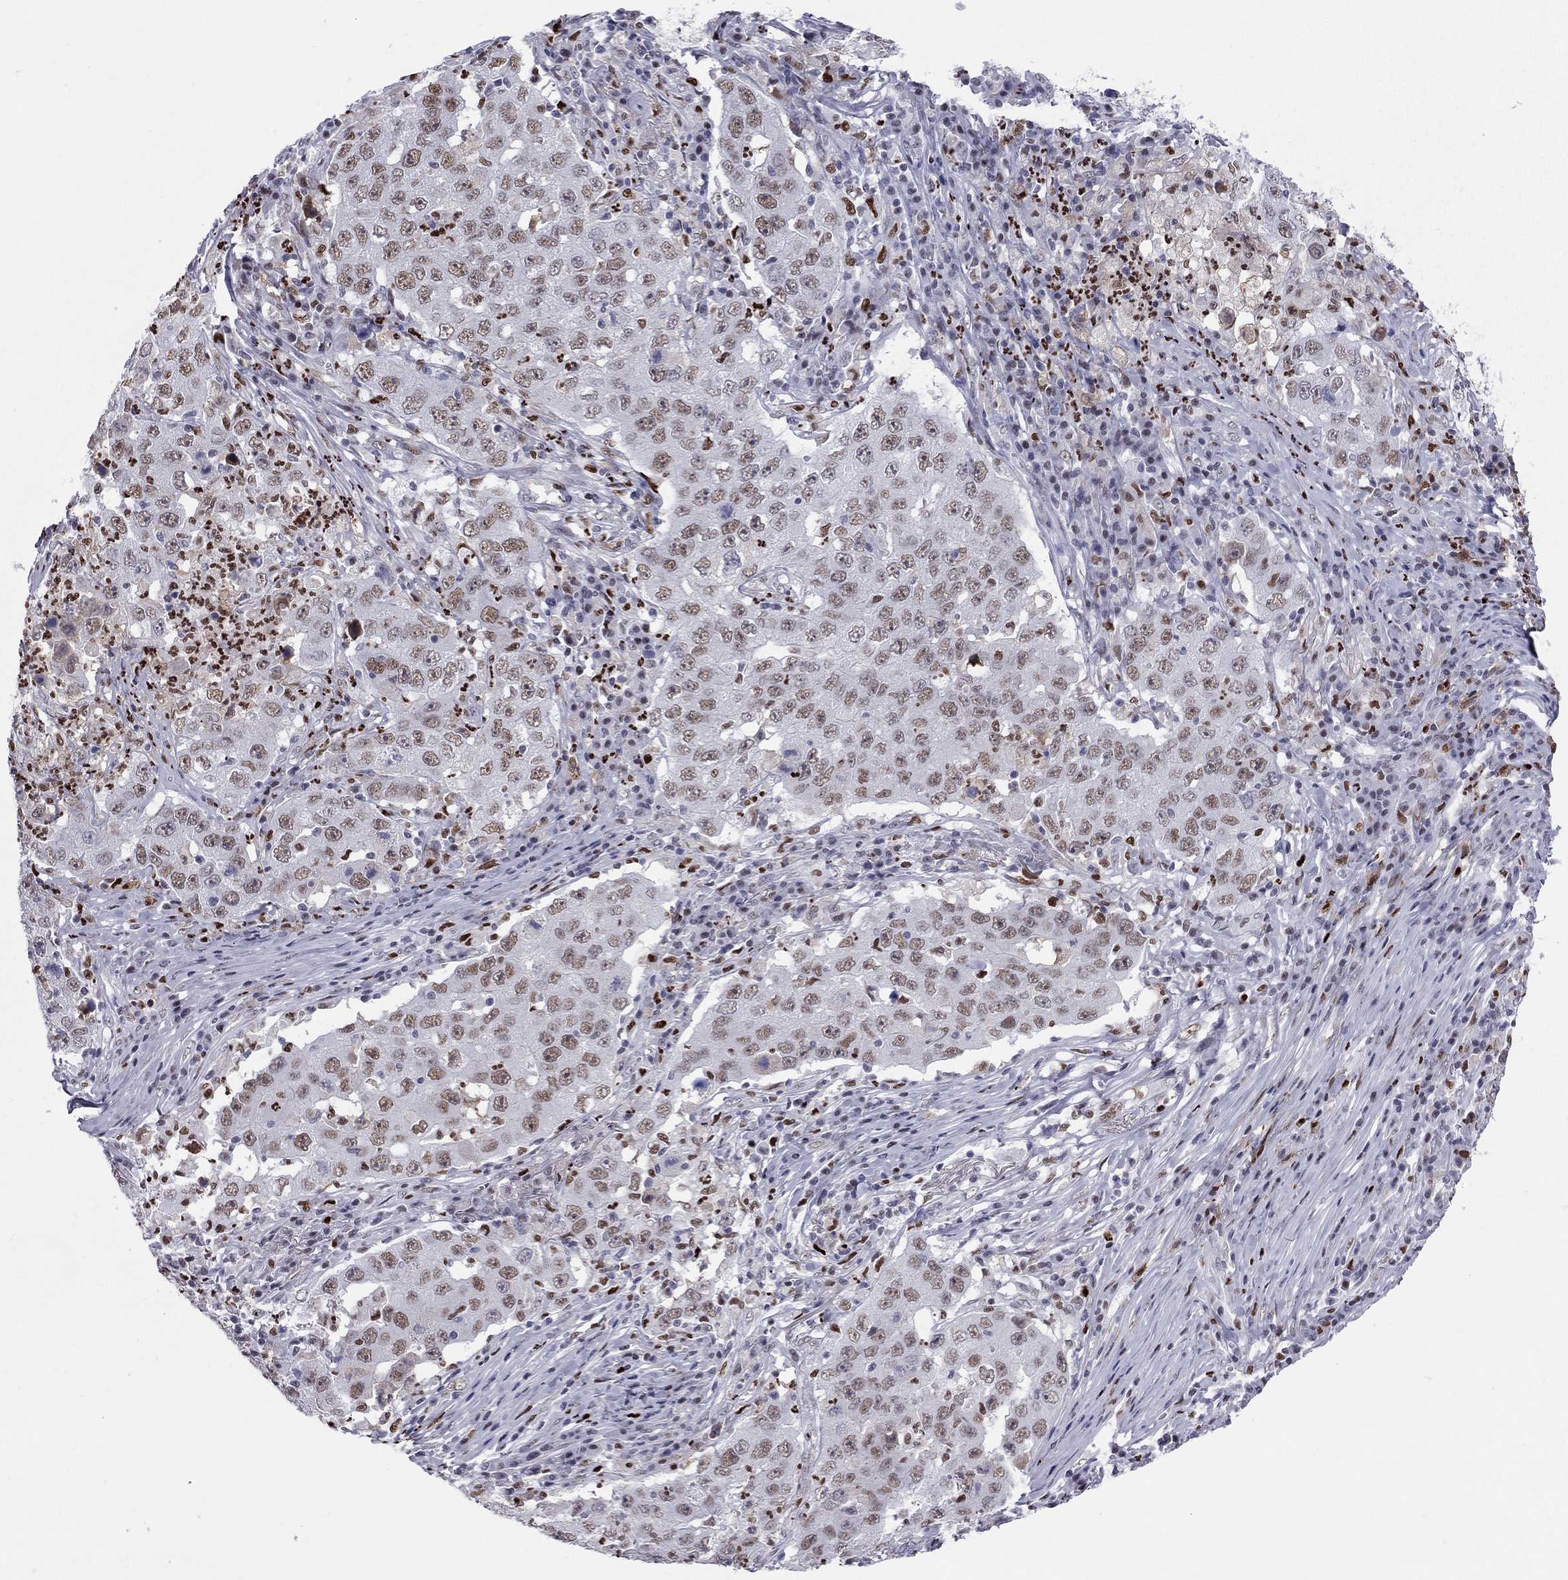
{"staining": {"intensity": "moderate", "quantity": ">75%", "location": "nuclear"}, "tissue": "lung cancer", "cell_type": "Tumor cells", "image_type": "cancer", "snomed": [{"axis": "morphology", "description": "Adenocarcinoma, NOS"}, {"axis": "topography", "description": "Lung"}], "caption": "Human lung cancer (adenocarcinoma) stained with a brown dye demonstrates moderate nuclear positive expression in approximately >75% of tumor cells.", "gene": "PCGF3", "patient": {"sex": "male", "age": 73}}